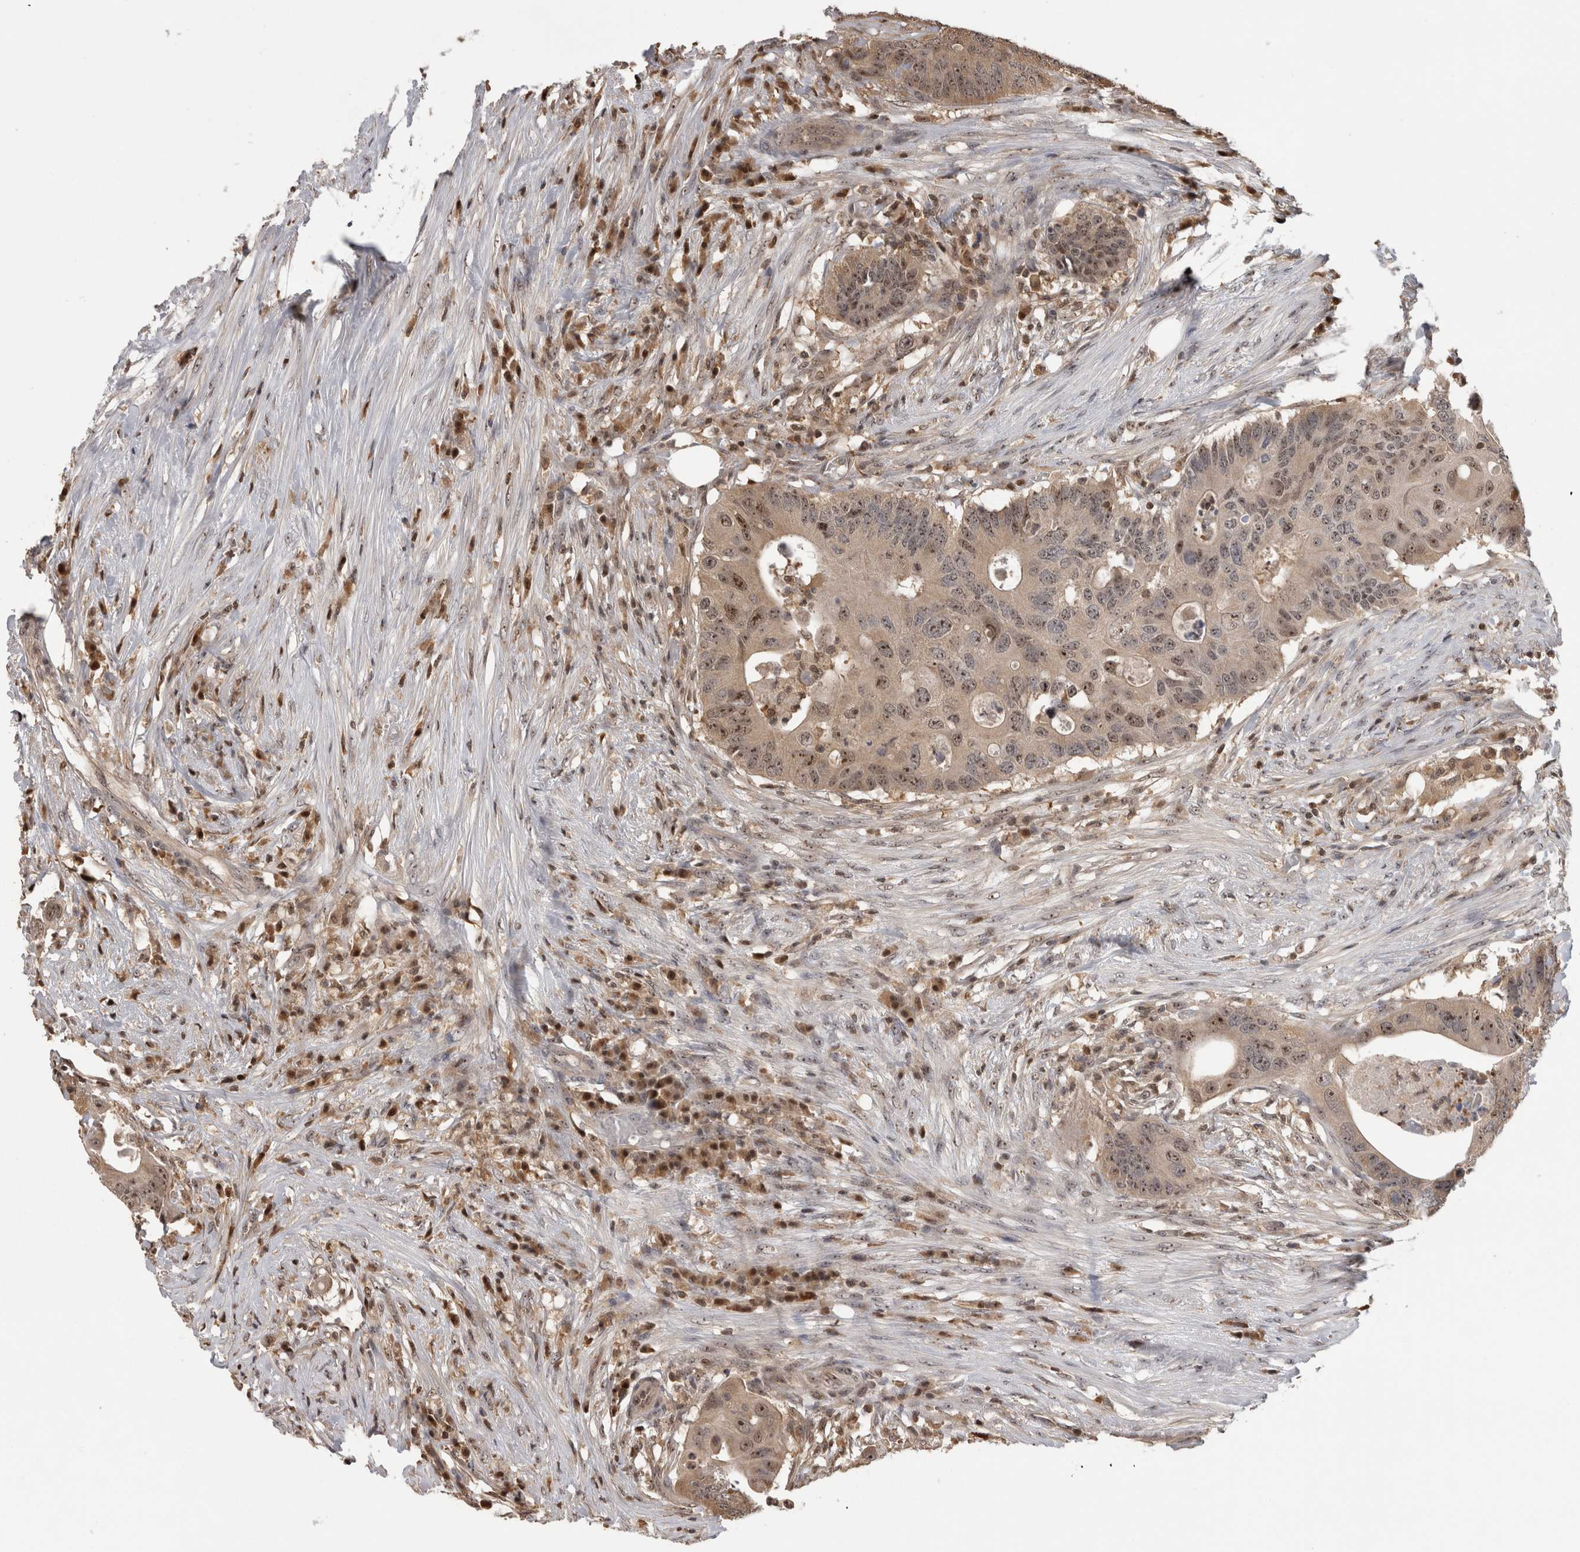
{"staining": {"intensity": "moderate", "quantity": "25%-75%", "location": "nuclear"}, "tissue": "colorectal cancer", "cell_type": "Tumor cells", "image_type": "cancer", "snomed": [{"axis": "morphology", "description": "Adenocarcinoma, NOS"}, {"axis": "topography", "description": "Colon"}], "caption": "Protein staining shows moderate nuclear staining in approximately 25%-75% of tumor cells in adenocarcinoma (colorectal). Immunohistochemistry stains the protein in brown and the nuclei are stained blue.", "gene": "TDRD7", "patient": {"sex": "male", "age": 71}}